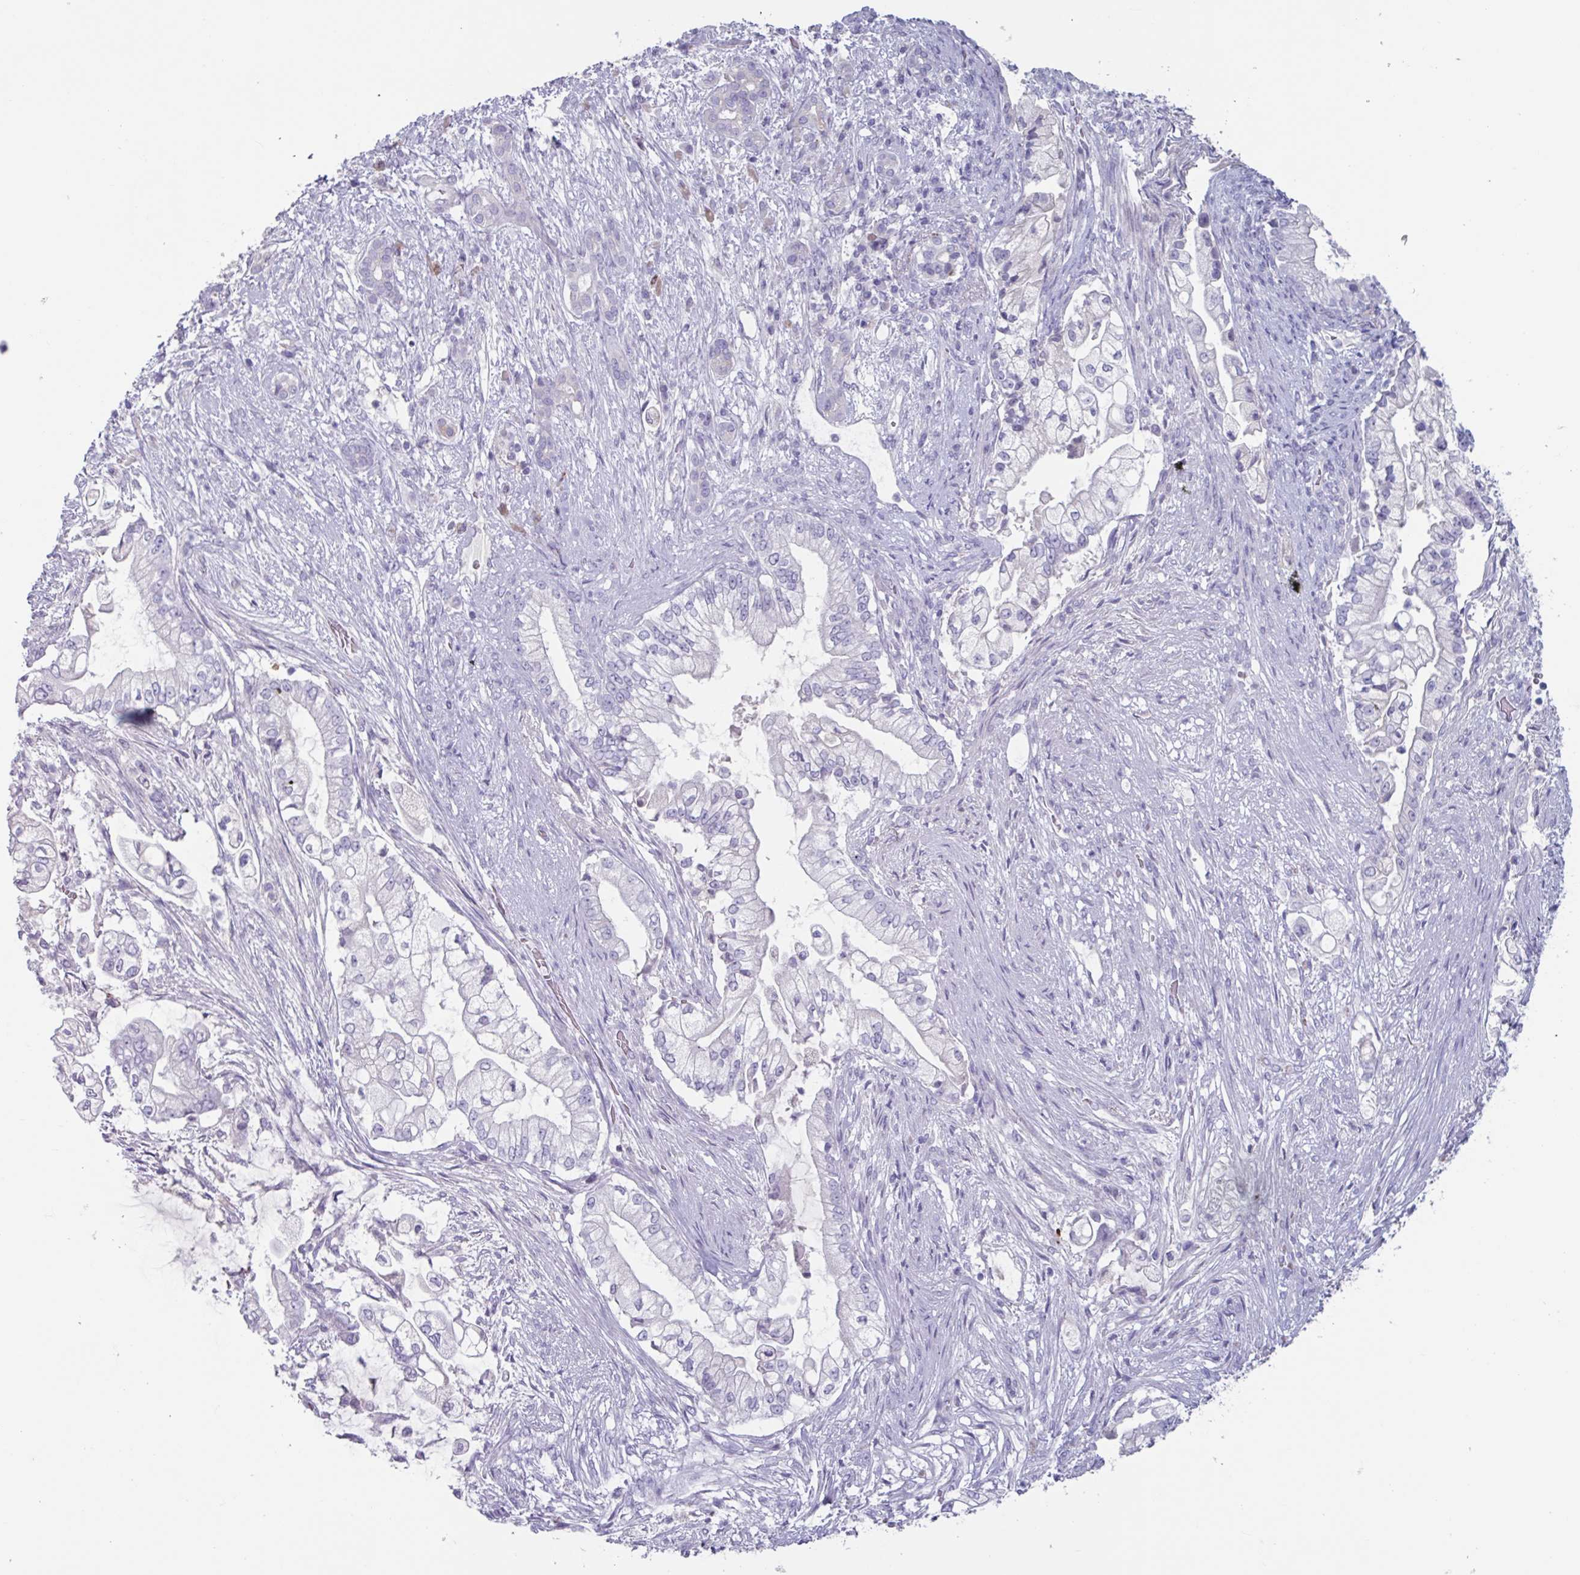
{"staining": {"intensity": "negative", "quantity": "none", "location": "none"}, "tissue": "pancreatic cancer", "cell_type": "Tumor cells", "image_type": "cancer", "snomed": [{"axis": "morphology", "description": "Adenocarcinoma, NOS"}, {"axis": "topography", "description": "Pancreas"}], "caption": "Immunohistochemistry (IHC) micrograph of neoplastic tissue: human pancreatic adenocarcinoma stained with DAB (3,3'-diaminobenzidine) exhibits no significant protein positivity in tumor cells. Brightfield microscopy of immunohistochemistry stained with DAB (brown) and hematoxylin (blue), captured at high magnification.", "gene": "OR2T10", "patient": {"sex": "female", "age": 69}}